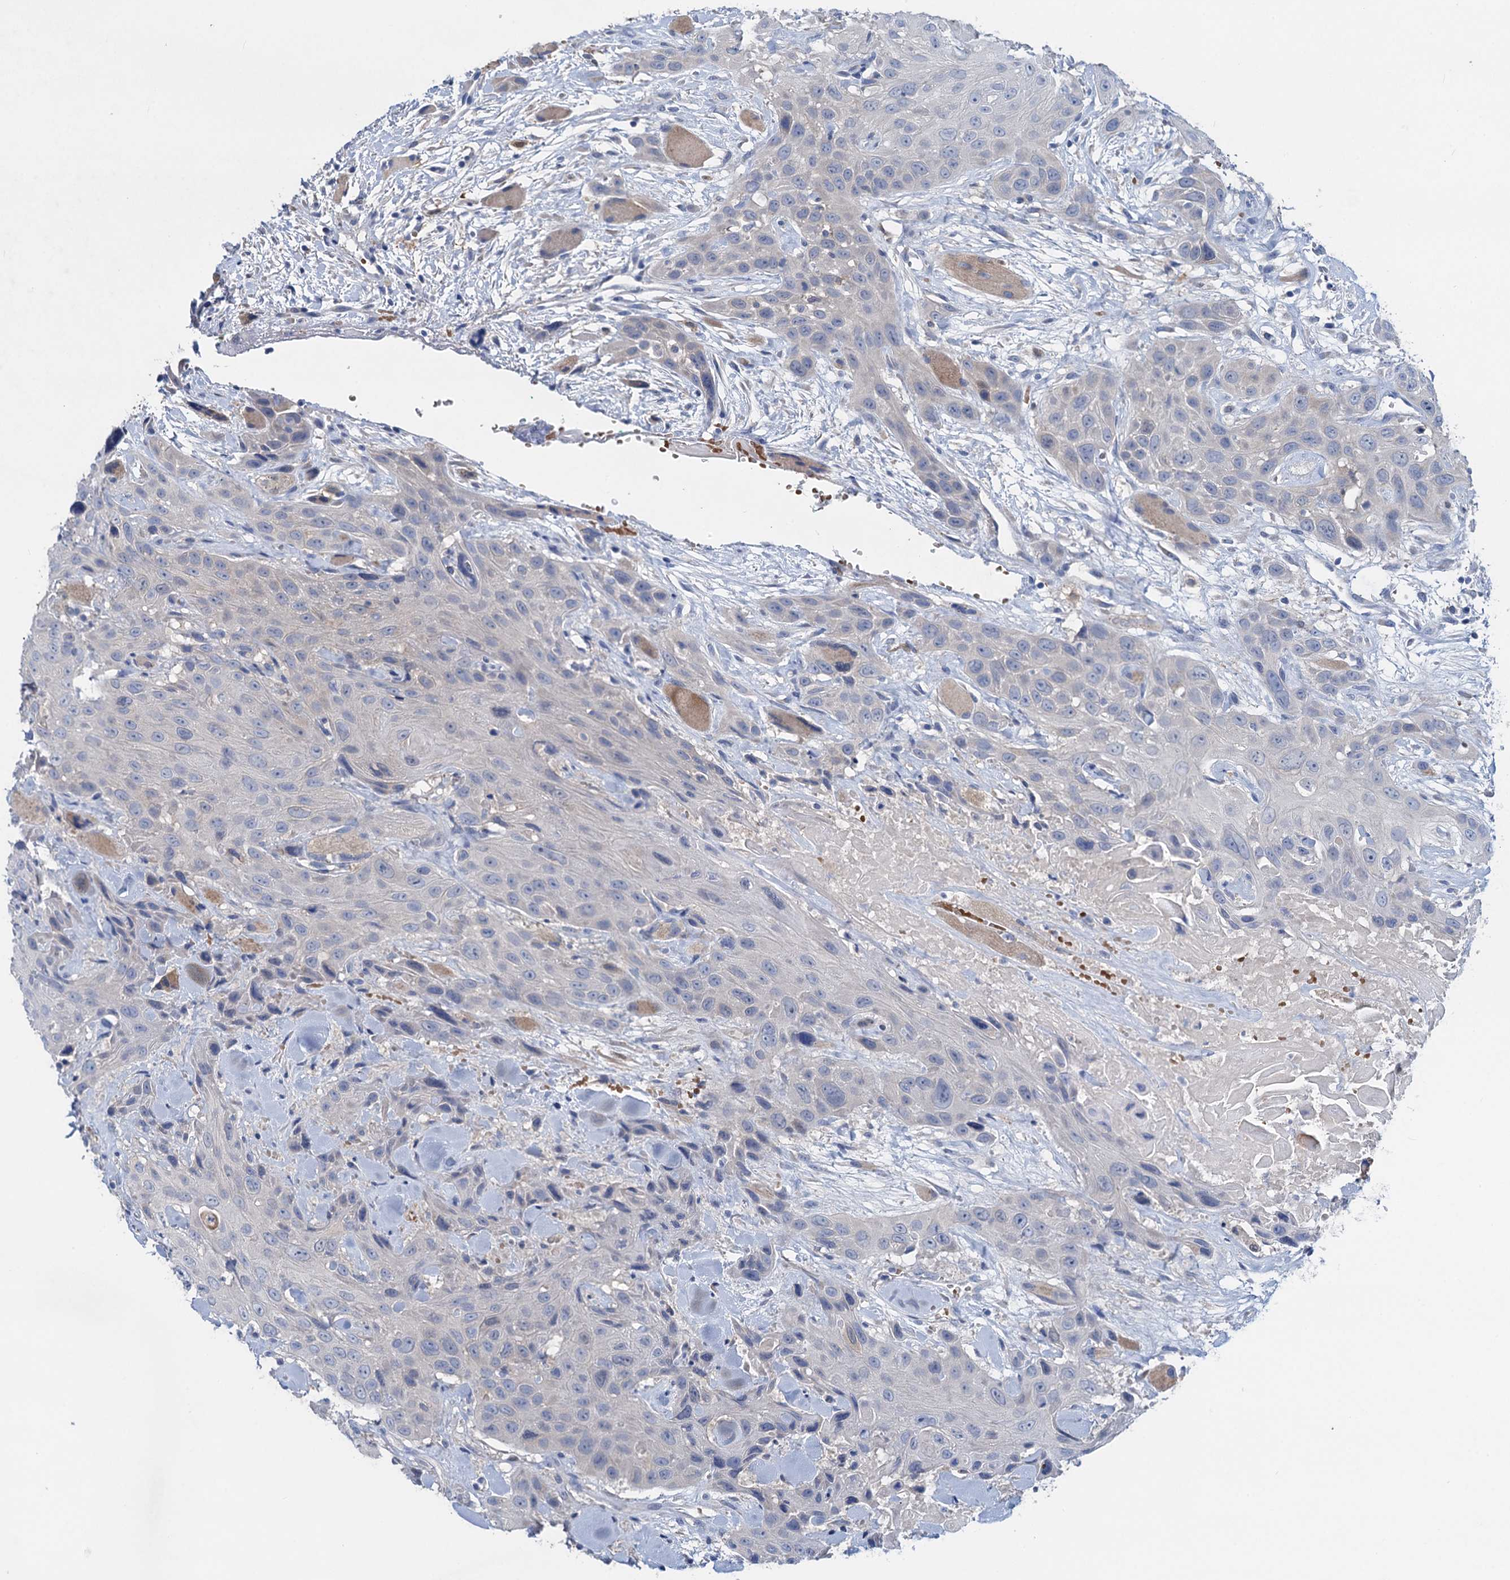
{"staining": {"intensity": "negative", "quantity": "none", "location": "none"}, "tissue": "head and neck cancer", "cell_type": "Tumor cells", "image_type": "cancer", "snomed": [{"axis": "morphology", "description": "Squamous cell carcinoma, NOS"}, {"axis": "topography", "description": "Head-Neck"}], "caption": "This is a photomicrograph of immunohistochemistry (IHC) staining of head and neck squamous cell carcinoma, which shows no staining in tumor cells.", "gene": "RTKN2", "patient": {"sex": "male", "age": 81}}